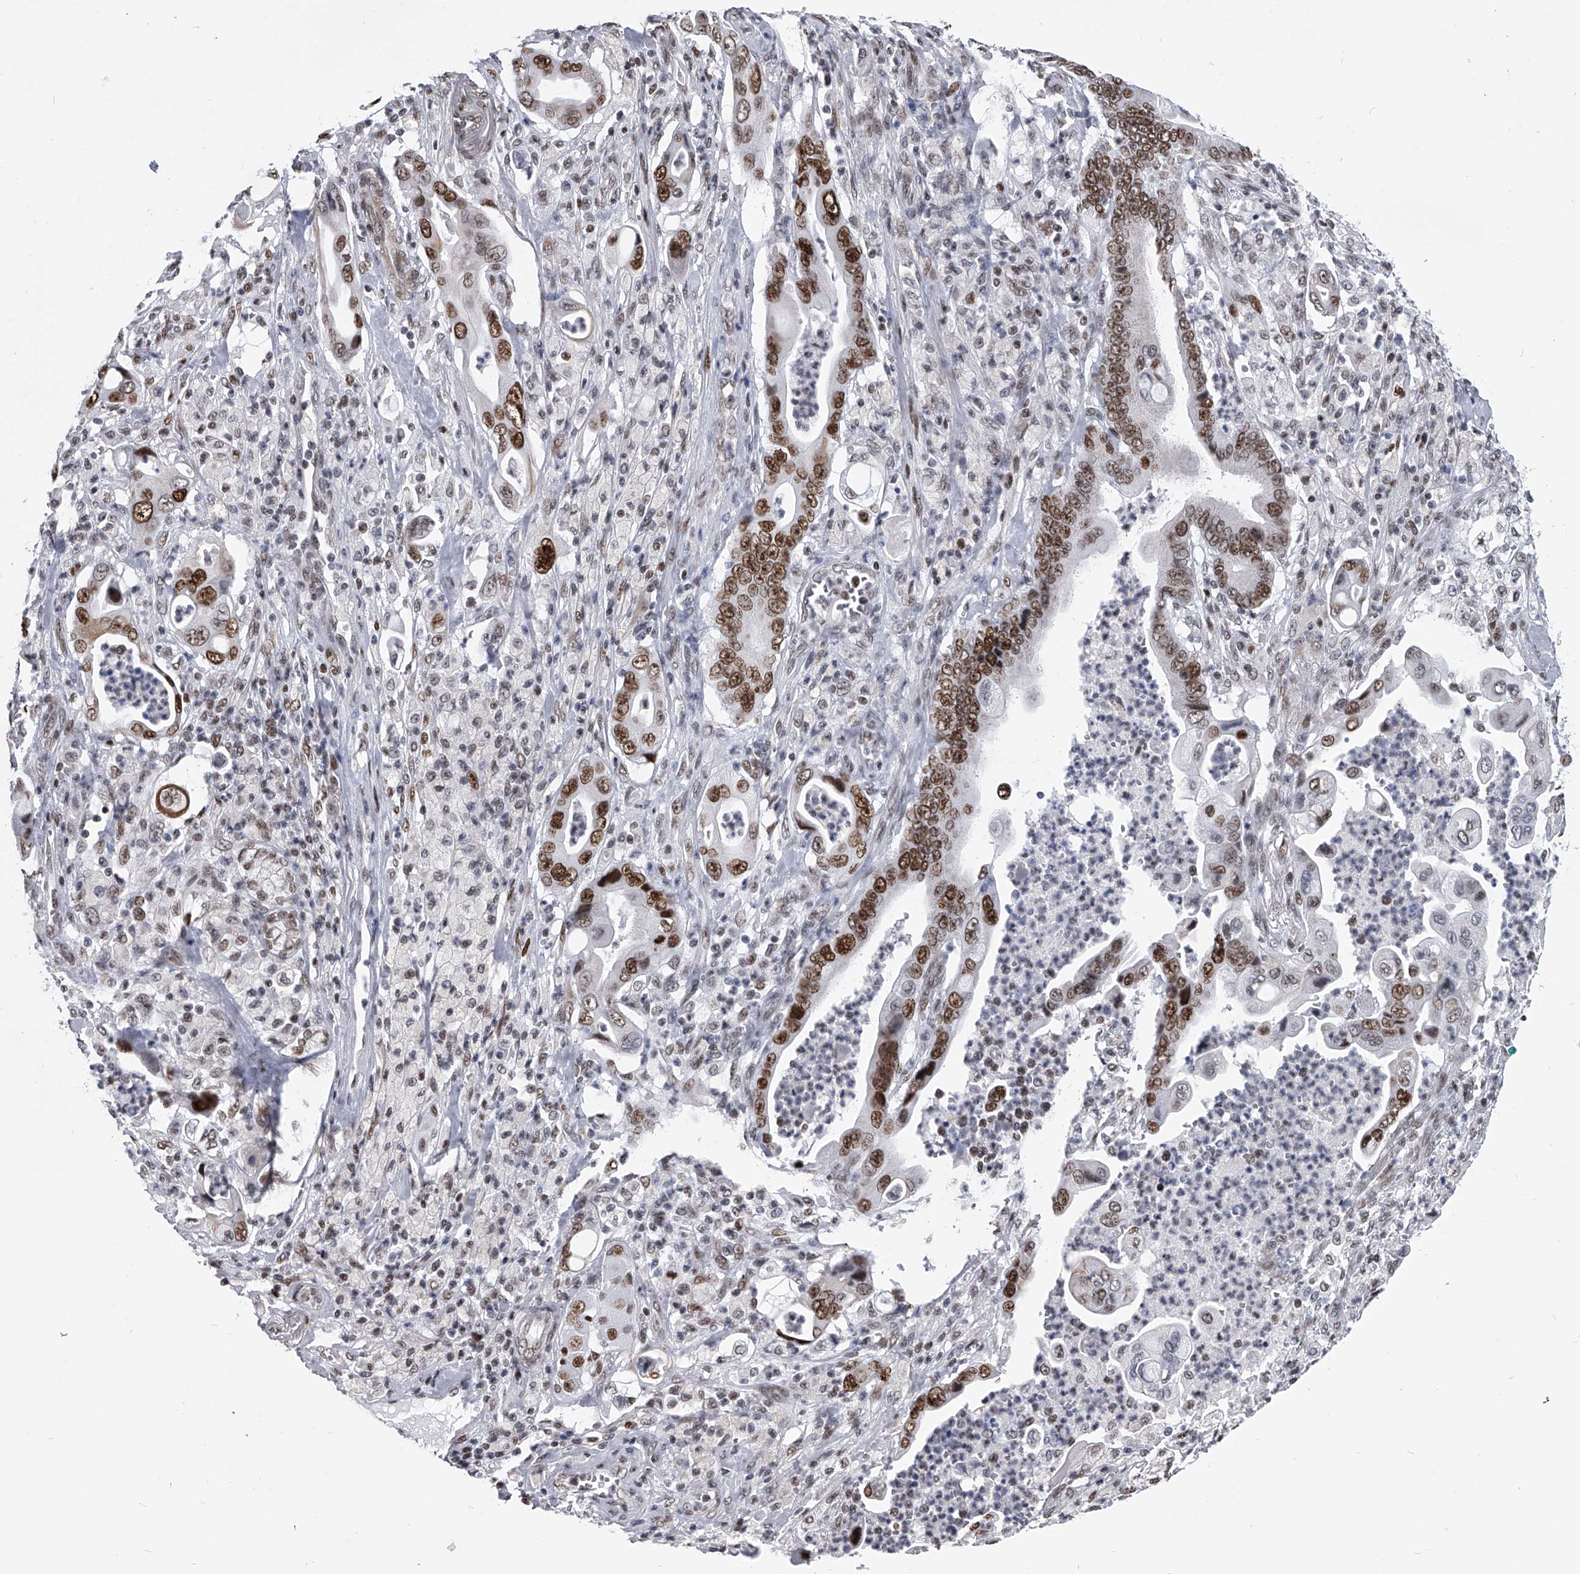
{"staining": {"intensity": "strong", "quantity": ">75%", "location": "nuclear"}, "tissue": "pancreatic cancer", "cell_type": "Tumor cells", "image_type": "cancer", "snomed": [{"axis": "morphology", "description": "Adenocarcinoma, NOS"}, {"axis": "topography", "description": "Pancreas"}], "caption": "Immunohistochemistry staining of pancreatic cancer (adenocarcinoma), which demonstrates high levels of strong nuclear positivity in about >75% of tumor cells indicating strong nuclear protein expression. The staining was performed using DAB (3,3'-diaminobenzidine) (brown) for protein detection and nuclei were counterstained in hematoxylin (blue).", "gene": "SIM2", "patient": {"sex": "male", "age": 78}}